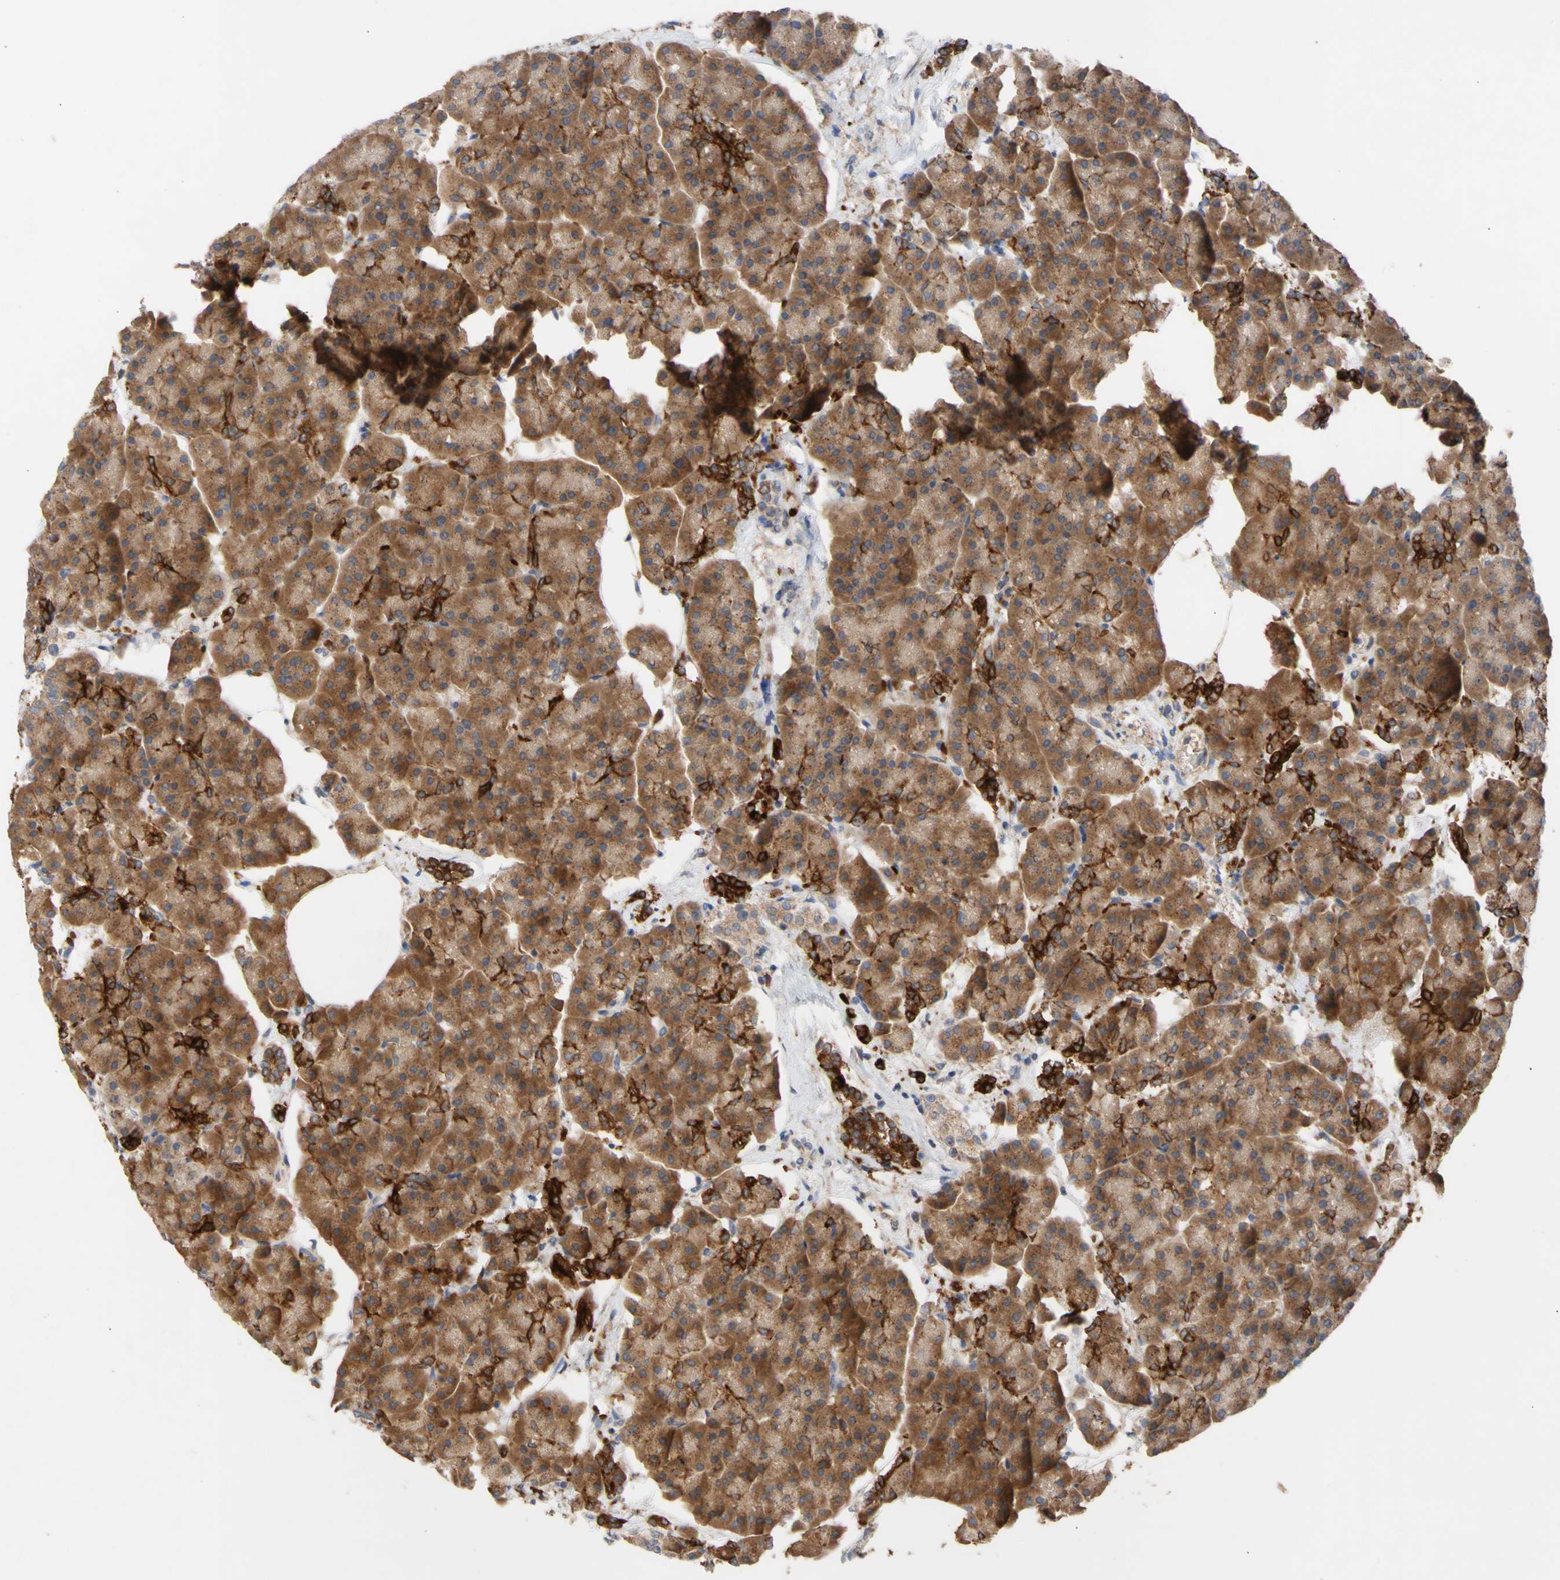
{"staining": {"intensity": "strong", "quantity": ">75%", "location": "cytoplasmic/membranous"}, "tissue": "pancreas", "cell_type": "Exocrine glandular cells", "image_type": "normal", "snomed": [{"axis": "morphology", "description": "Normal tissue, NOS"}, {"axis": "topography", "description": "Pancreas"}], "caption": "A high-resolution photomicrograph shows immunohistochemistry staining of benign pancreas, which displays strong cytoplasmic/membranous expression in approximately >75% of exocrine glandular cells.", "gene": "EIF2S3", "patient": {"sex": "female", "age": 70}}